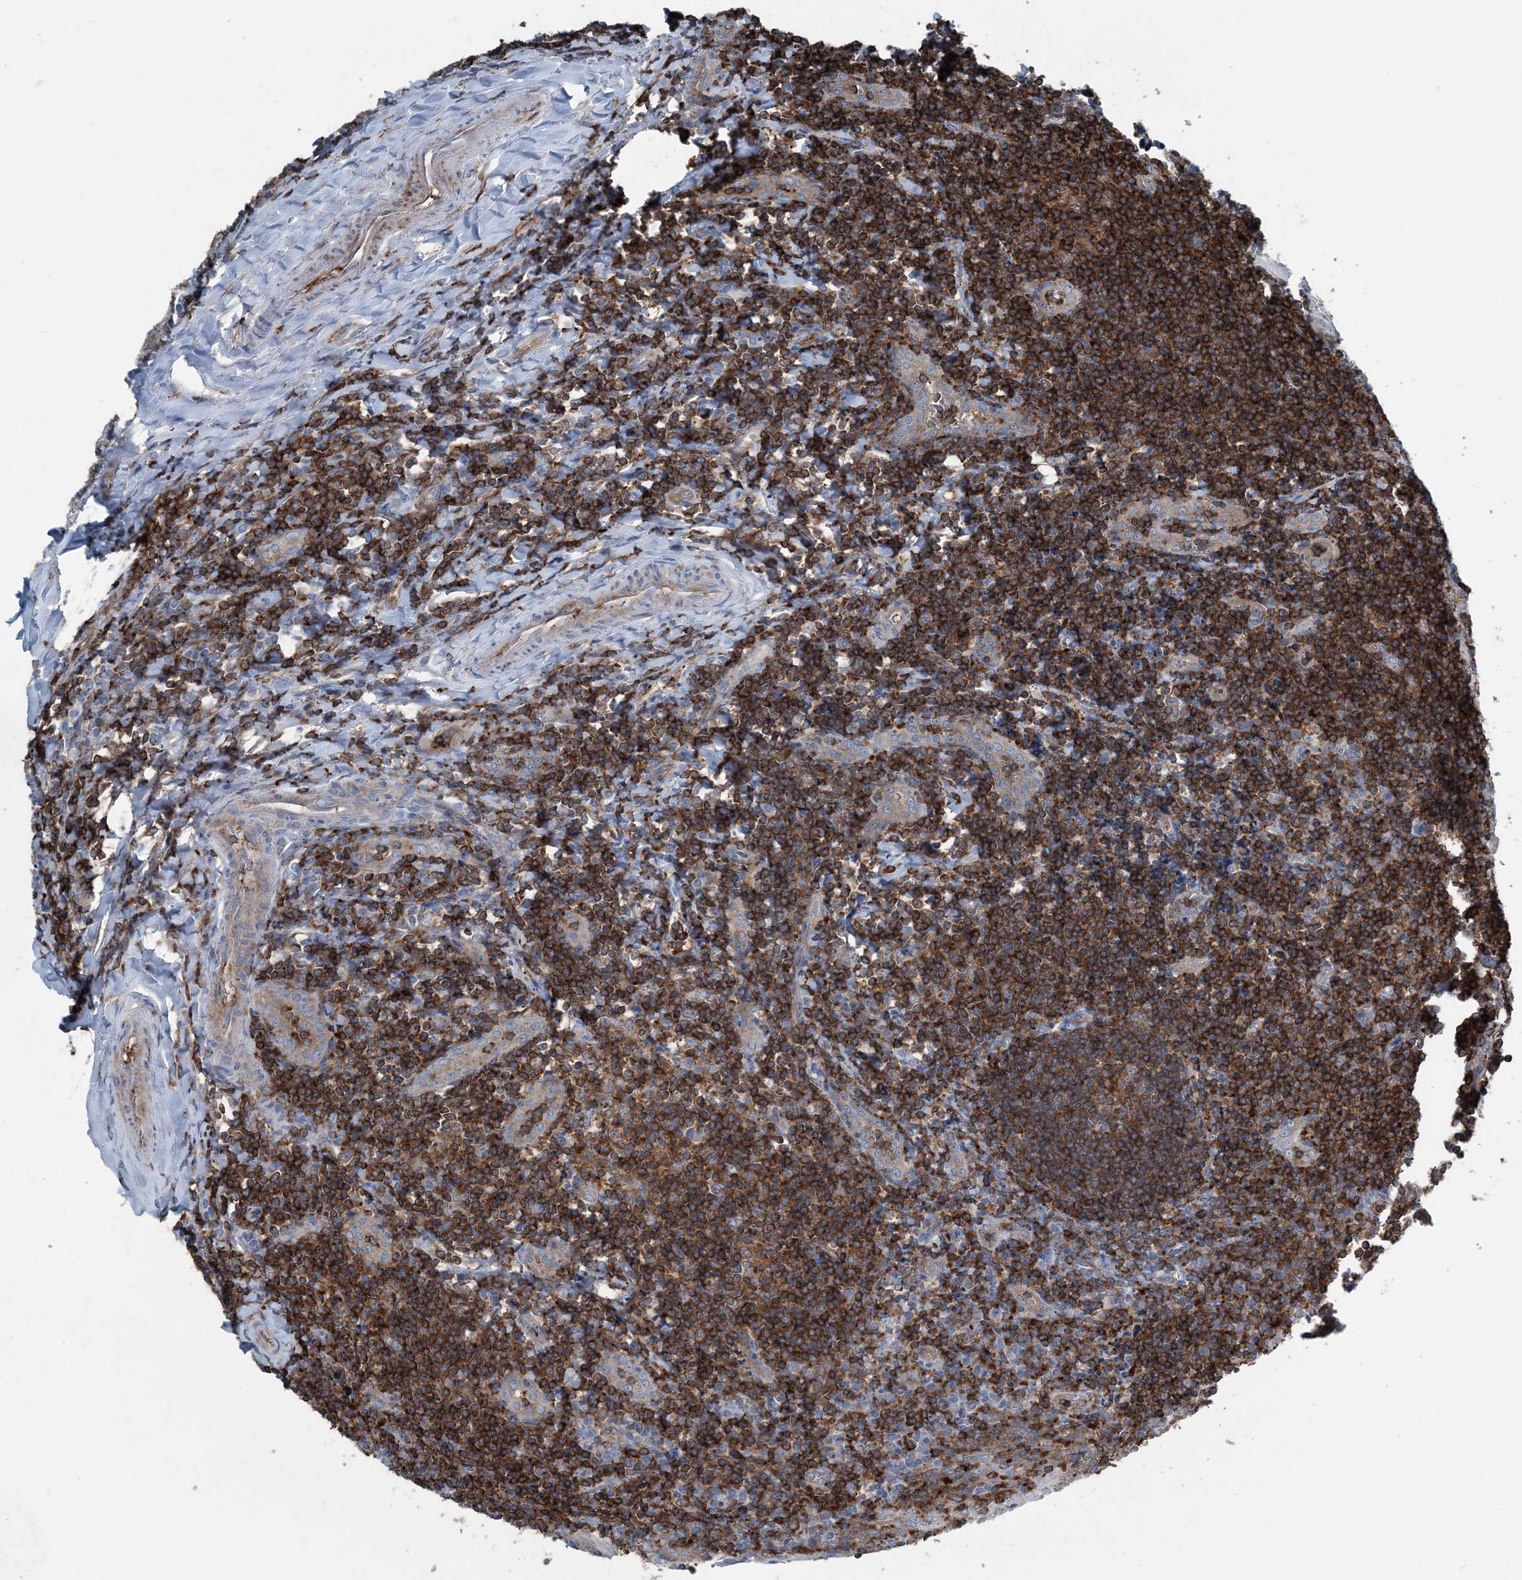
{"staining": {"intensity": "strong", "quantity": ">75%", "location": "cytoplasmic/membranous"}, "tissue": "tonsil", "cell_type": "Germinal center cells", "image_type": "normal", "snomed": [{"axis": "morphology", "description": "Normal tissue, NOS"}, {"axis": "topography", "description": "Tonsil"}], "caption": "This is a photomicrograph of IHC staining of benign tonsil, which shows strong expression in the cytoplasmic/membranous of germinal center cells.", "gene": "CFL1", "patient": {"sex": "male", "age": 27}}